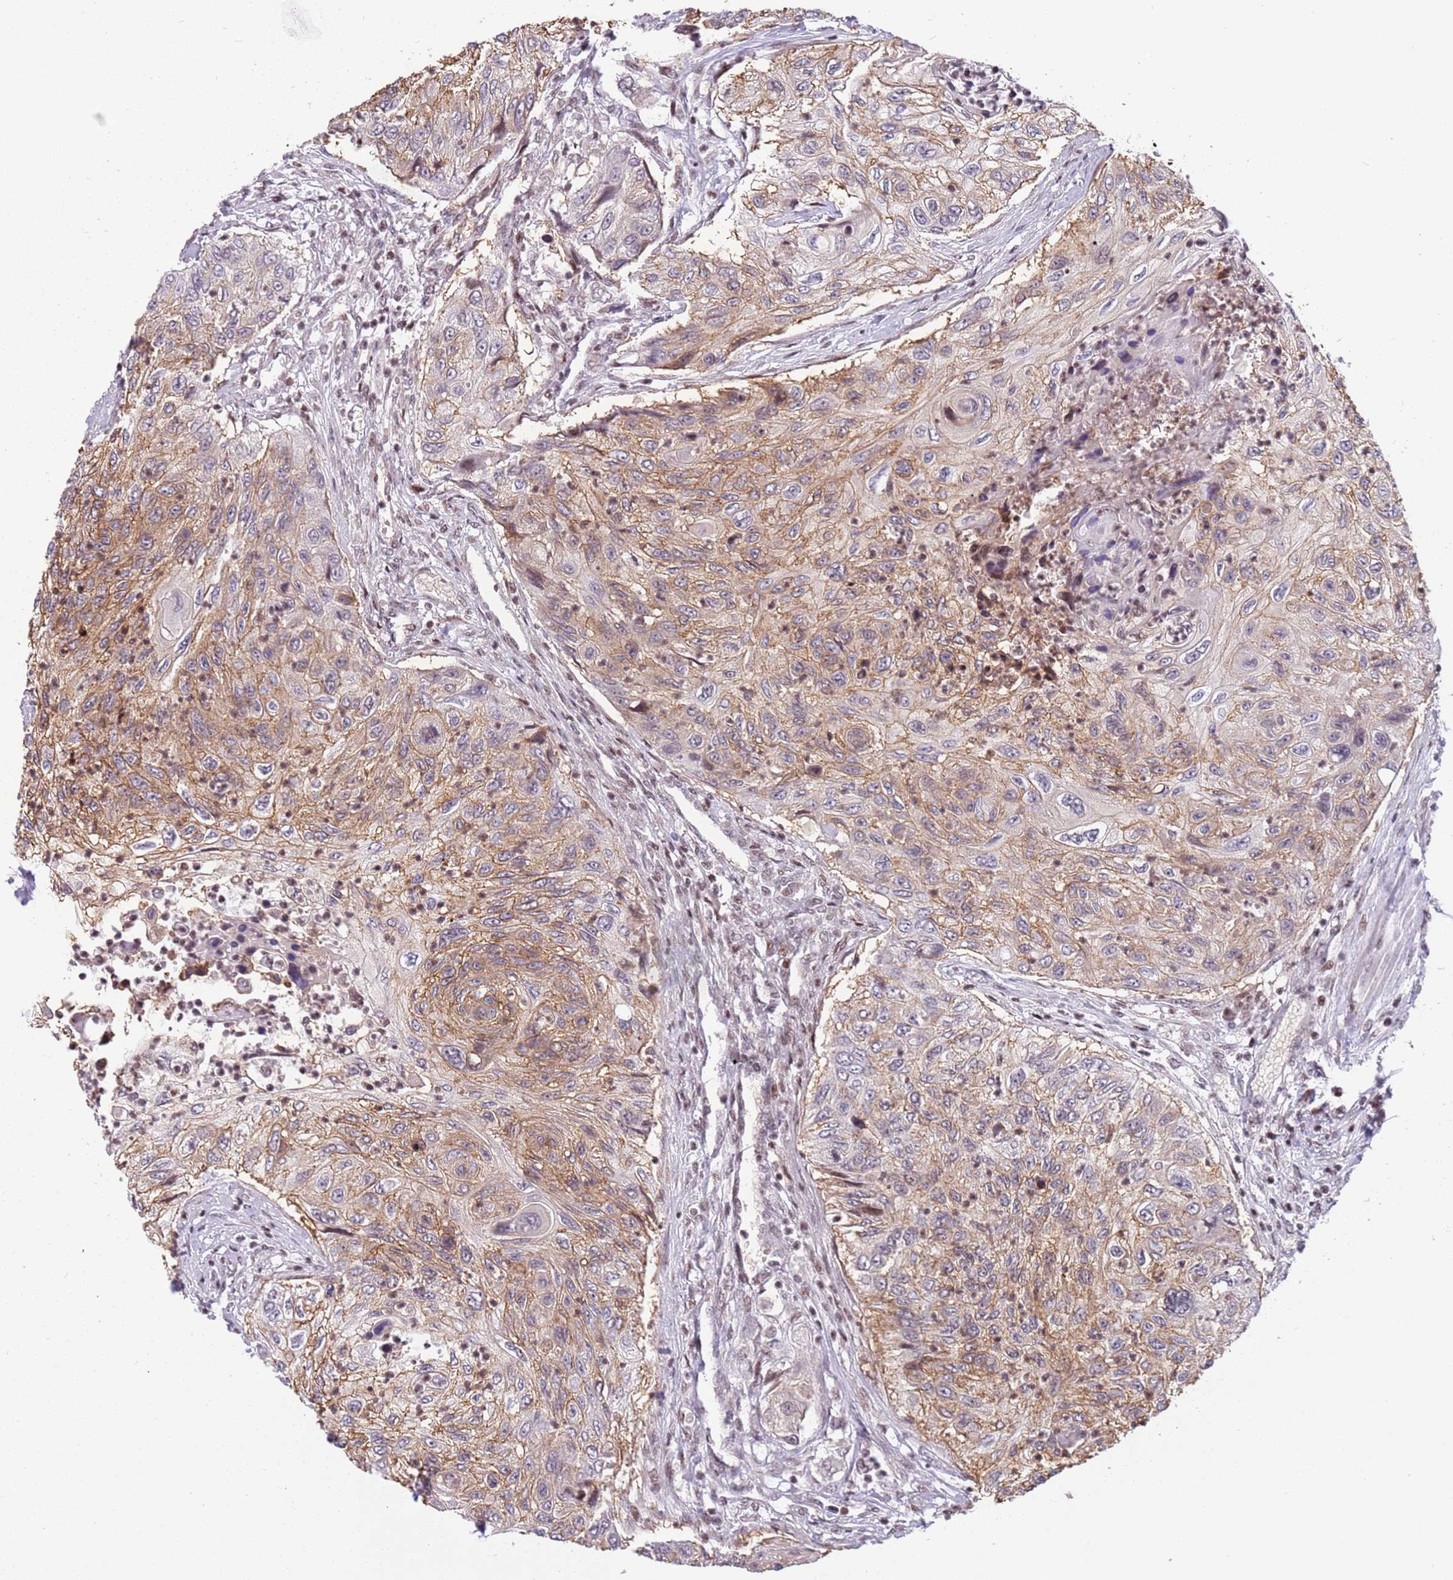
{"staining": {"intensity": "weak", "quantity": ">75%", "location": "cytoplasmic/membranous"}, "tissue": "urothelial cancer", "cell_type": "Tumor cells", "image_type": "cancer", "snomed": [{"axis": "morphology", "description": "Urothelial carcinoma, High grade"}, {"axis": "topography", "description": "Urinary bladder"}], "caption": "The image exhibits staining of urothelial cancer, revealing weak cytoplasmic/membranous protein positivity (brown color) within tumor cells.", "gene": "ARHGEF5", "patient": {"sex": "female", "age": 60}}